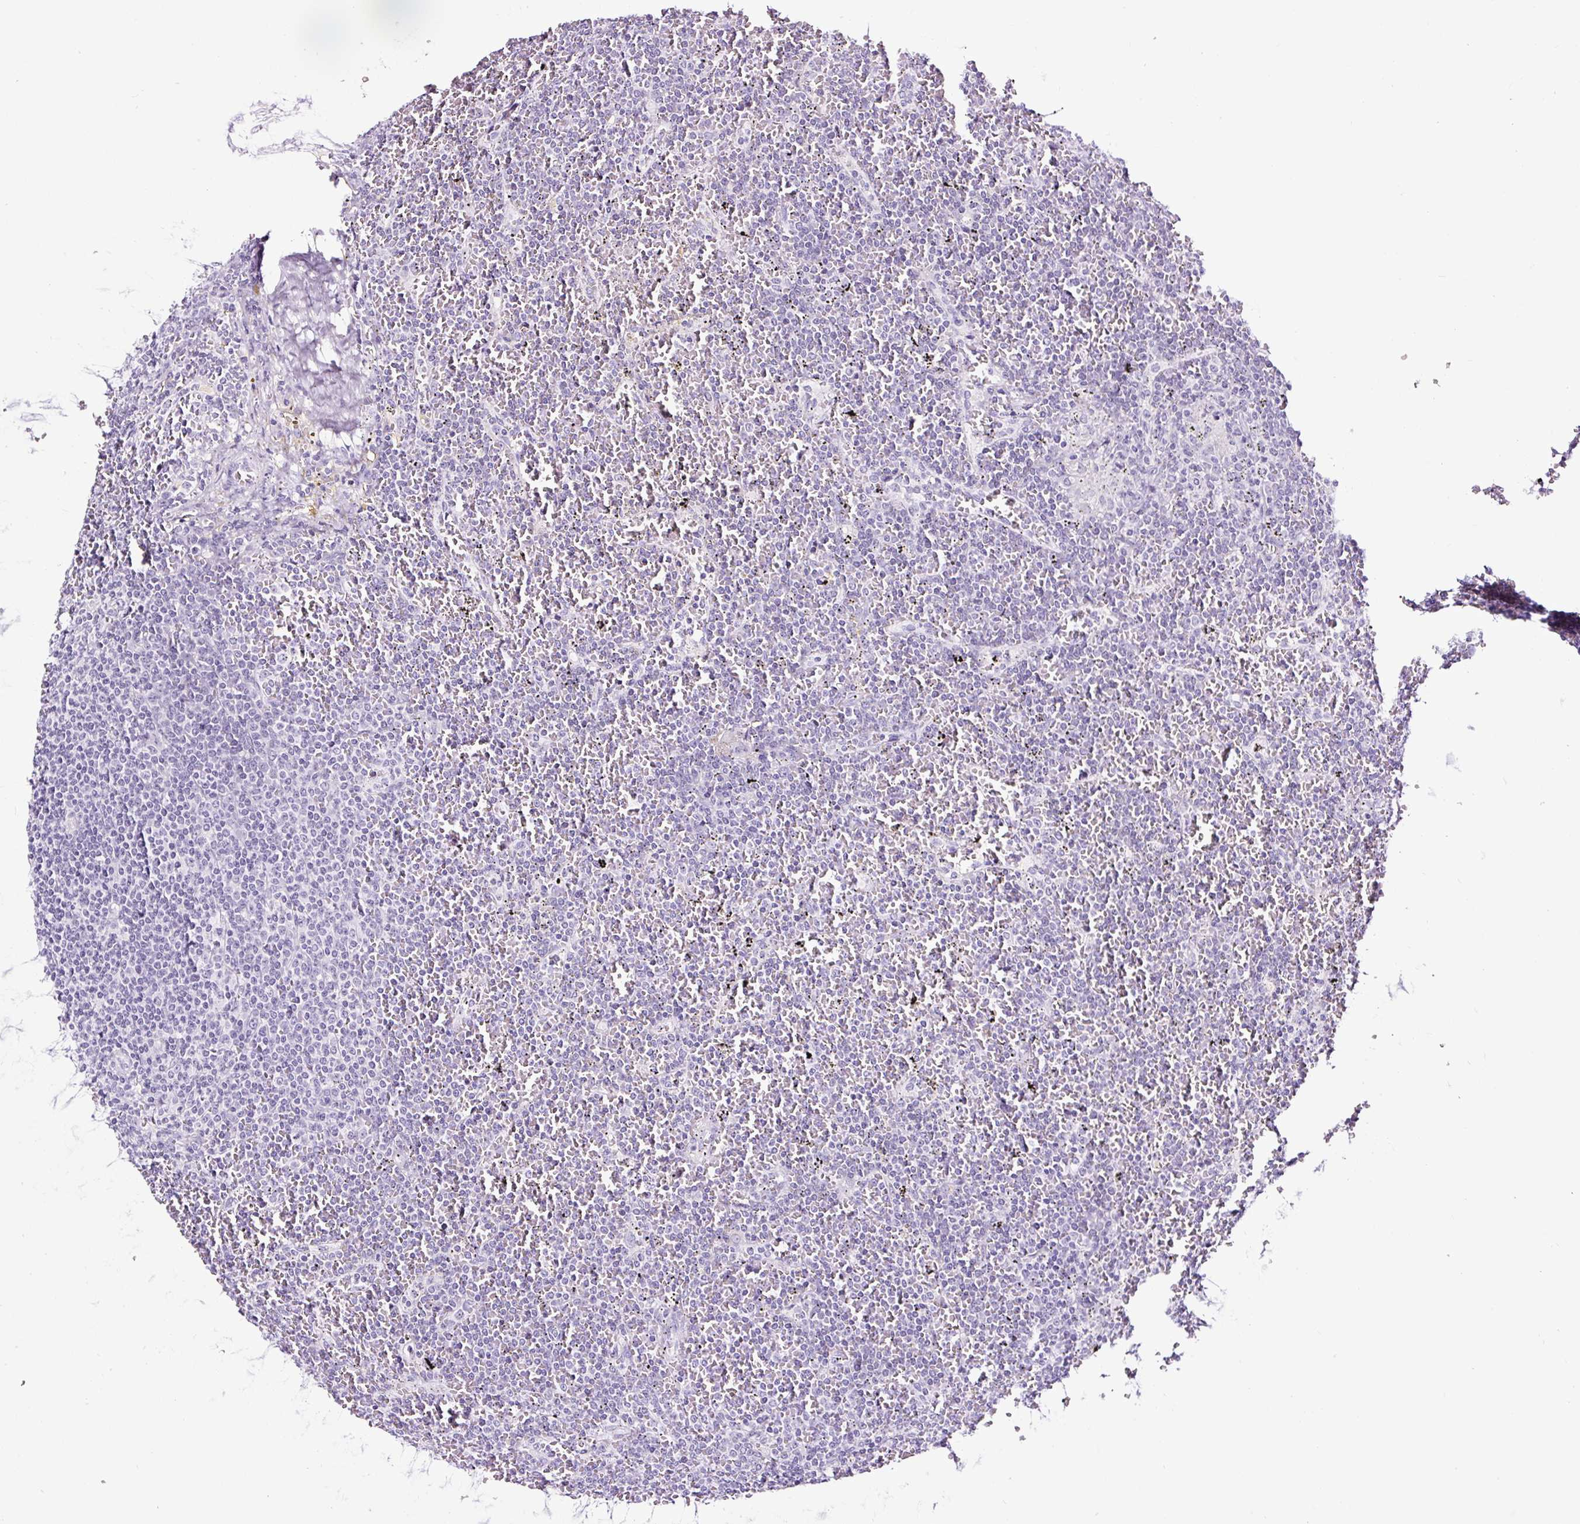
{"staining": {"intensity": "negative", "quantity": "none", "location": "none"}, "tissue": "lymphoma", "cell_type": "Tumor cells", "image_type": "cancer", "snomed": [{"axis": "morphology", "description": "Malignant lymphoma, non-Hodgkin's type, Low grade"}, {"axis": "topography", "description": "Spleen"}], "caption": "Immunohistochemistry of malignant lymphoma, non-Hodgkin's type (low-grade) demonstrates no expression in tumor cells.", "gene": "NPHS2", "patient": {"sex": "female", "age": 19}}